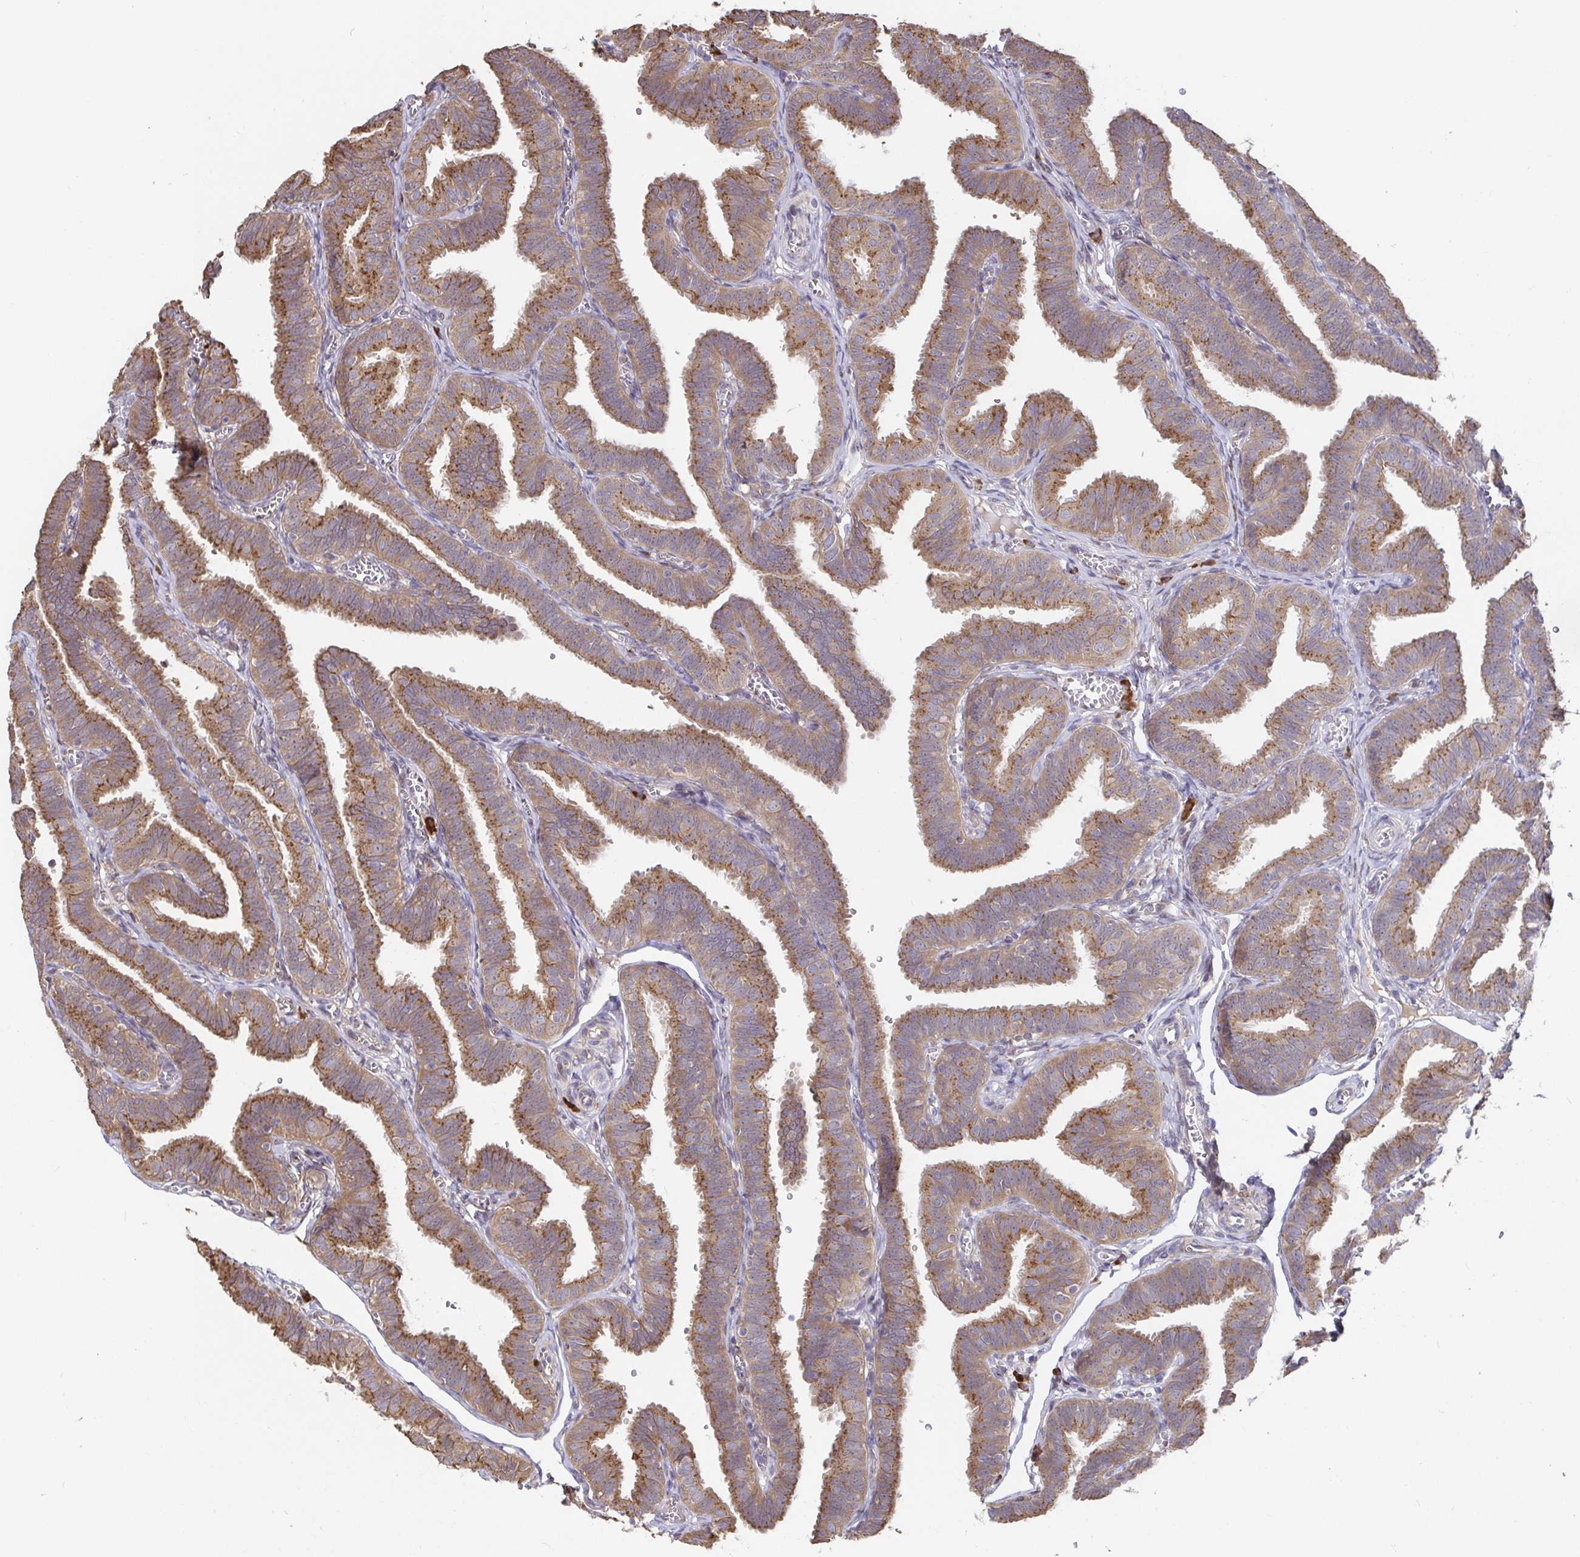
{"staining": {"intensity": "moderate", "quantity": ">75%", "location": "cytoplasmic/membranous"}, "tissue": "fallopian tube", "cell_type": "Glandular cells", "image_type": "normal", "snomed": [{"axis": "morphology", "description": "Normal tissue, NOS"}, {"axis": "topography", "description": "Fallopian tube"}], "caption": "Human fallopian tube stained with a brown dye displays moderate cytoplasmic/membranous positive expression in about >75% of glandular cells.", "gene": "ELP1", "patient": {"sex": "female", "age": 25}}